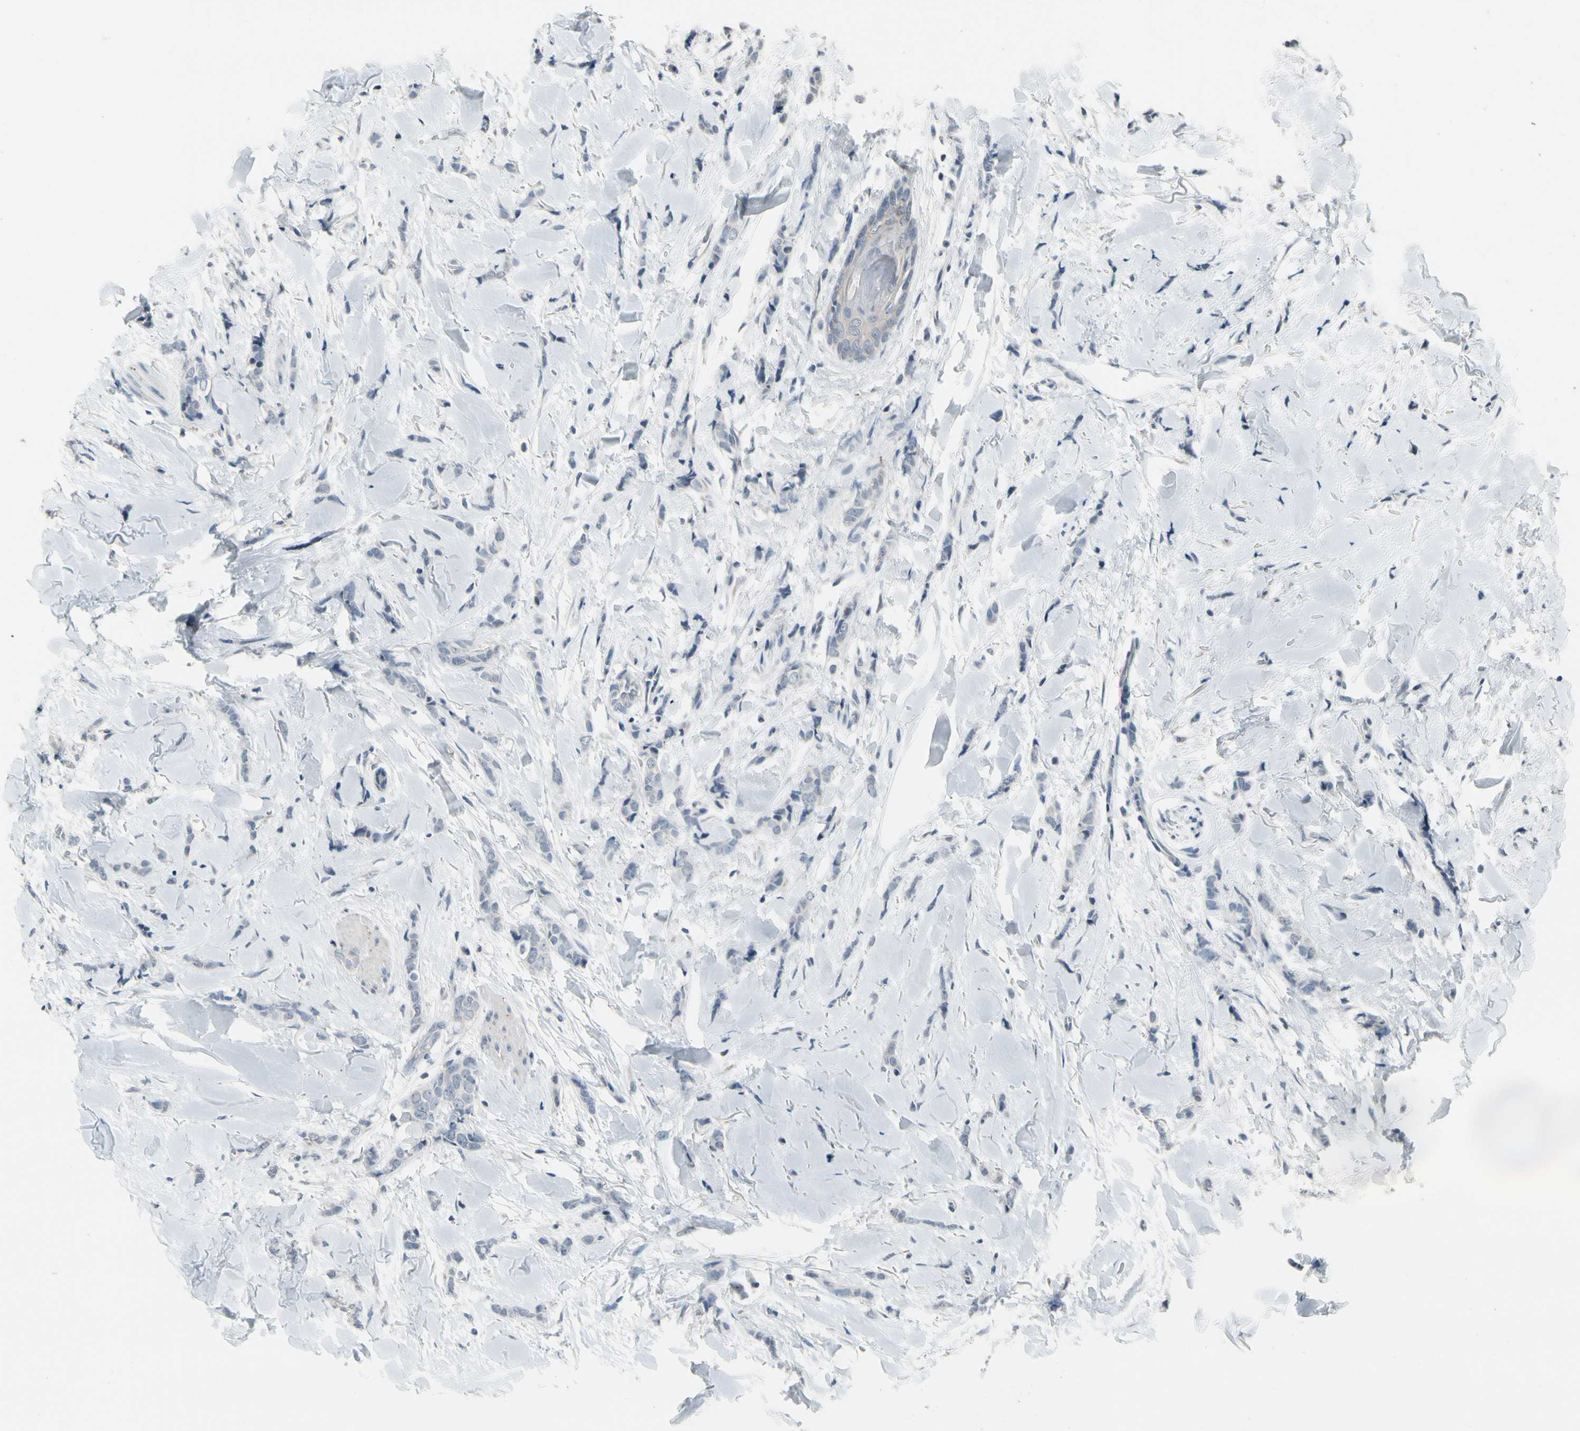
{"staining": {"intensity": "negative", "quantity": "none", "location": "none"}, "tissue": "breast cancer", "cell_type": "Tumor cells", "image_type": "cancer", "snomed": [{"axis": "morphology", "description": "Lobular carcinoma"}, {"axis": "topography", "description": "Skin"}, {"axis": "topography", "description": "Breast"}], "caption": "Immunohistochemistry of breast cancer displays no expression in tumor cells. Brightfield microscopy of immunohistochemistry (IHC) stained with DAB (brown) and hematoxylin (blue), captured at high magnification.", "gene": "SV2A", "patient": {"sex": "female", "age": 46}}